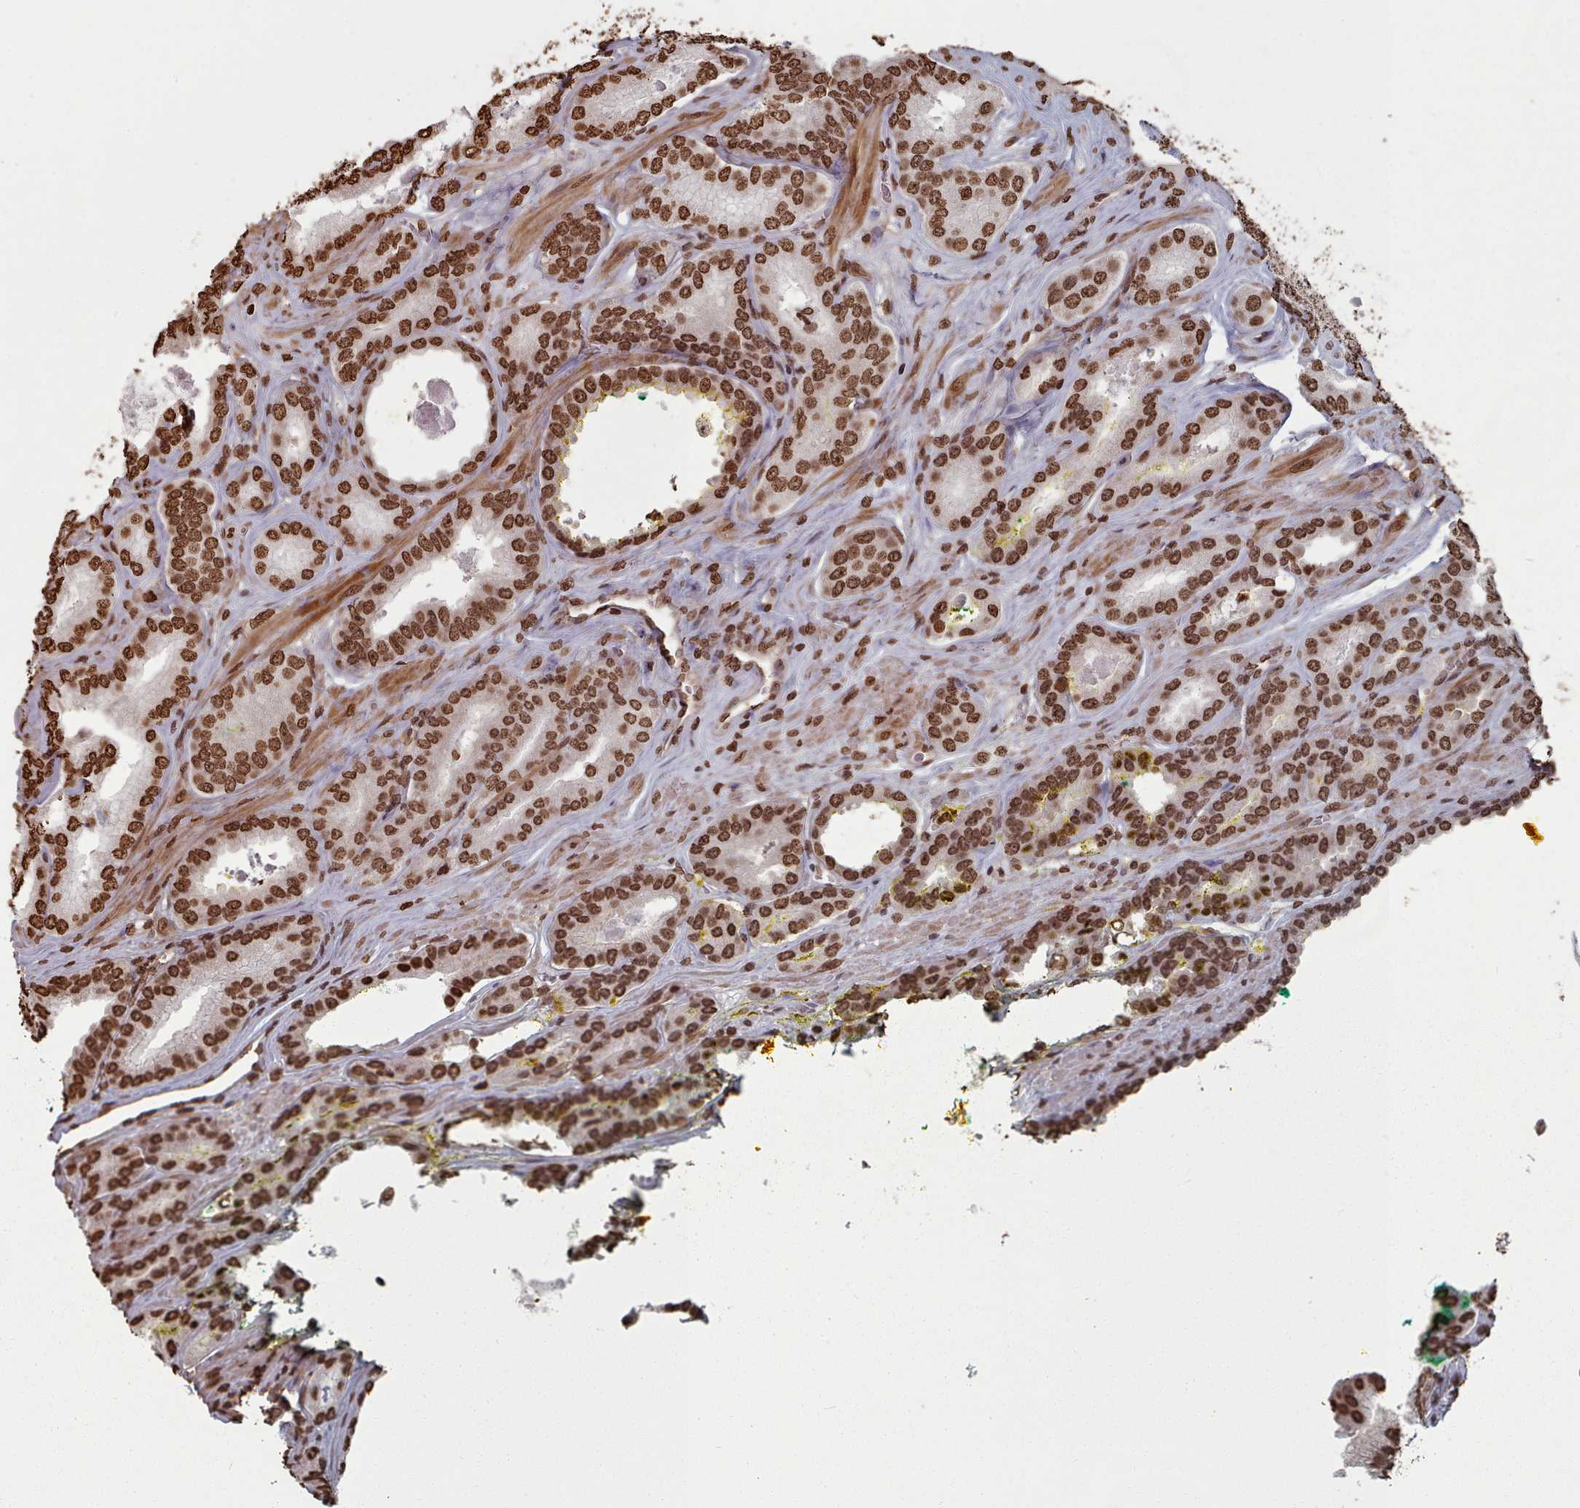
{"staining": {"intensity": "strong", "quantity": ">75%", "location": "nuclear"}, "tissue": "prostate cancer", "cell_type": "Tumor cells", "image_type": "cancer", "snomed": [{"axis": "morphology", "description": "Adenocarcinoma, High grade"}, {"axis": "topography", "description": "Prostate"}], "caption": "Brown immunohistochemical staining in prostate cancer exhibits strong nuclear staining in about >75% of tumor cells.", "gene": "PLEKHG5", "patient": {"sex": "male", "age": 72}}